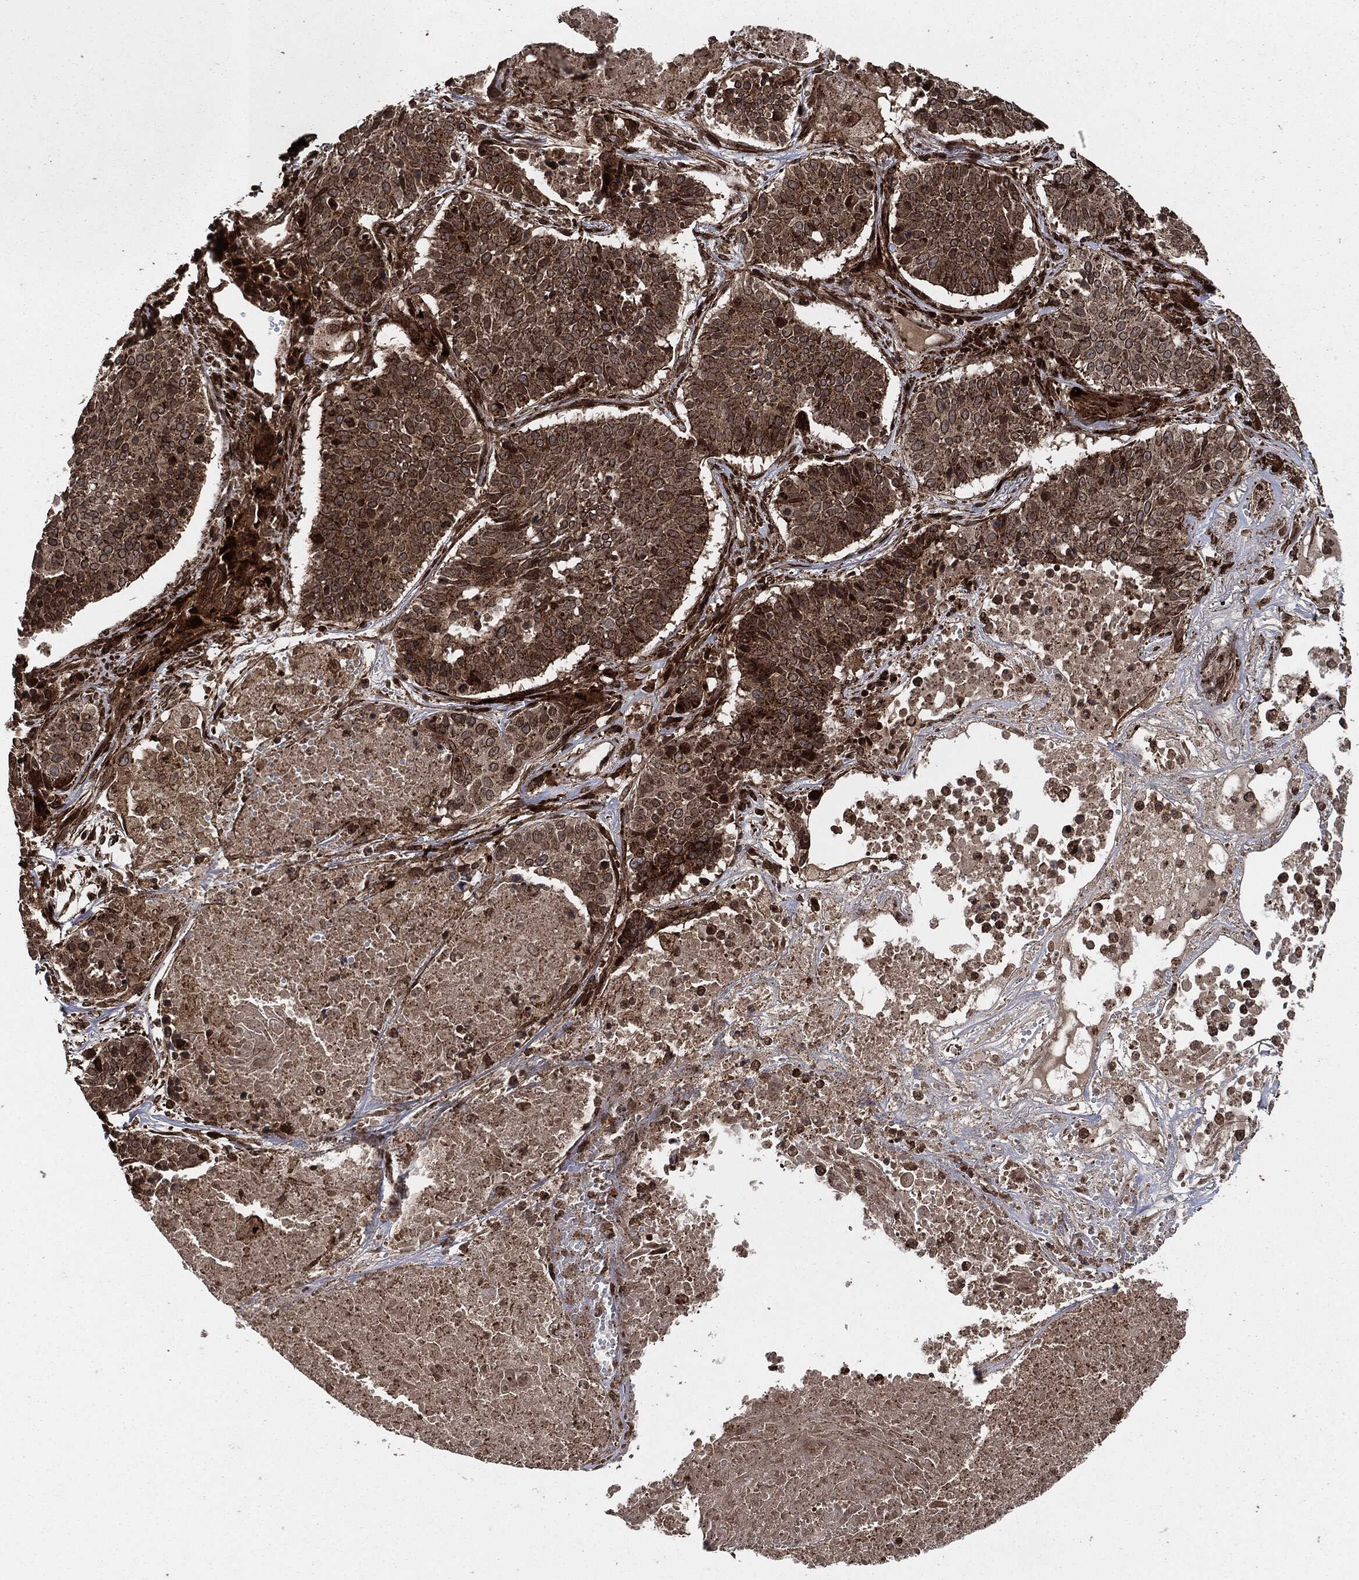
{"staining": {"intensity": "moderate", "quantity": "25%-75%", "location": "cytoplasmic/membranous"}, "tissue": "lung cancer", "cell_type": "Tumor cells", "image_type": "cancer", "snomed": [{"axis": "morphology", "description": "Squamous cell carcinoma, NOS"}, {"axis": "topography", "description": "Lung"}], "caption": "Immunohistochemical staining of human lung cancer reveals medium levels of moderate cytoplasmic/membranous positivity in about 25%-75% of tumor cells. Using DAB (3,3'-diaminobenzidine) (brown) and hematoxylin (blue) stains, captured at high magnification using brightfield microscopy.", "gene": "IFIT1", "patient": {"sex": "male", "age": 64}}